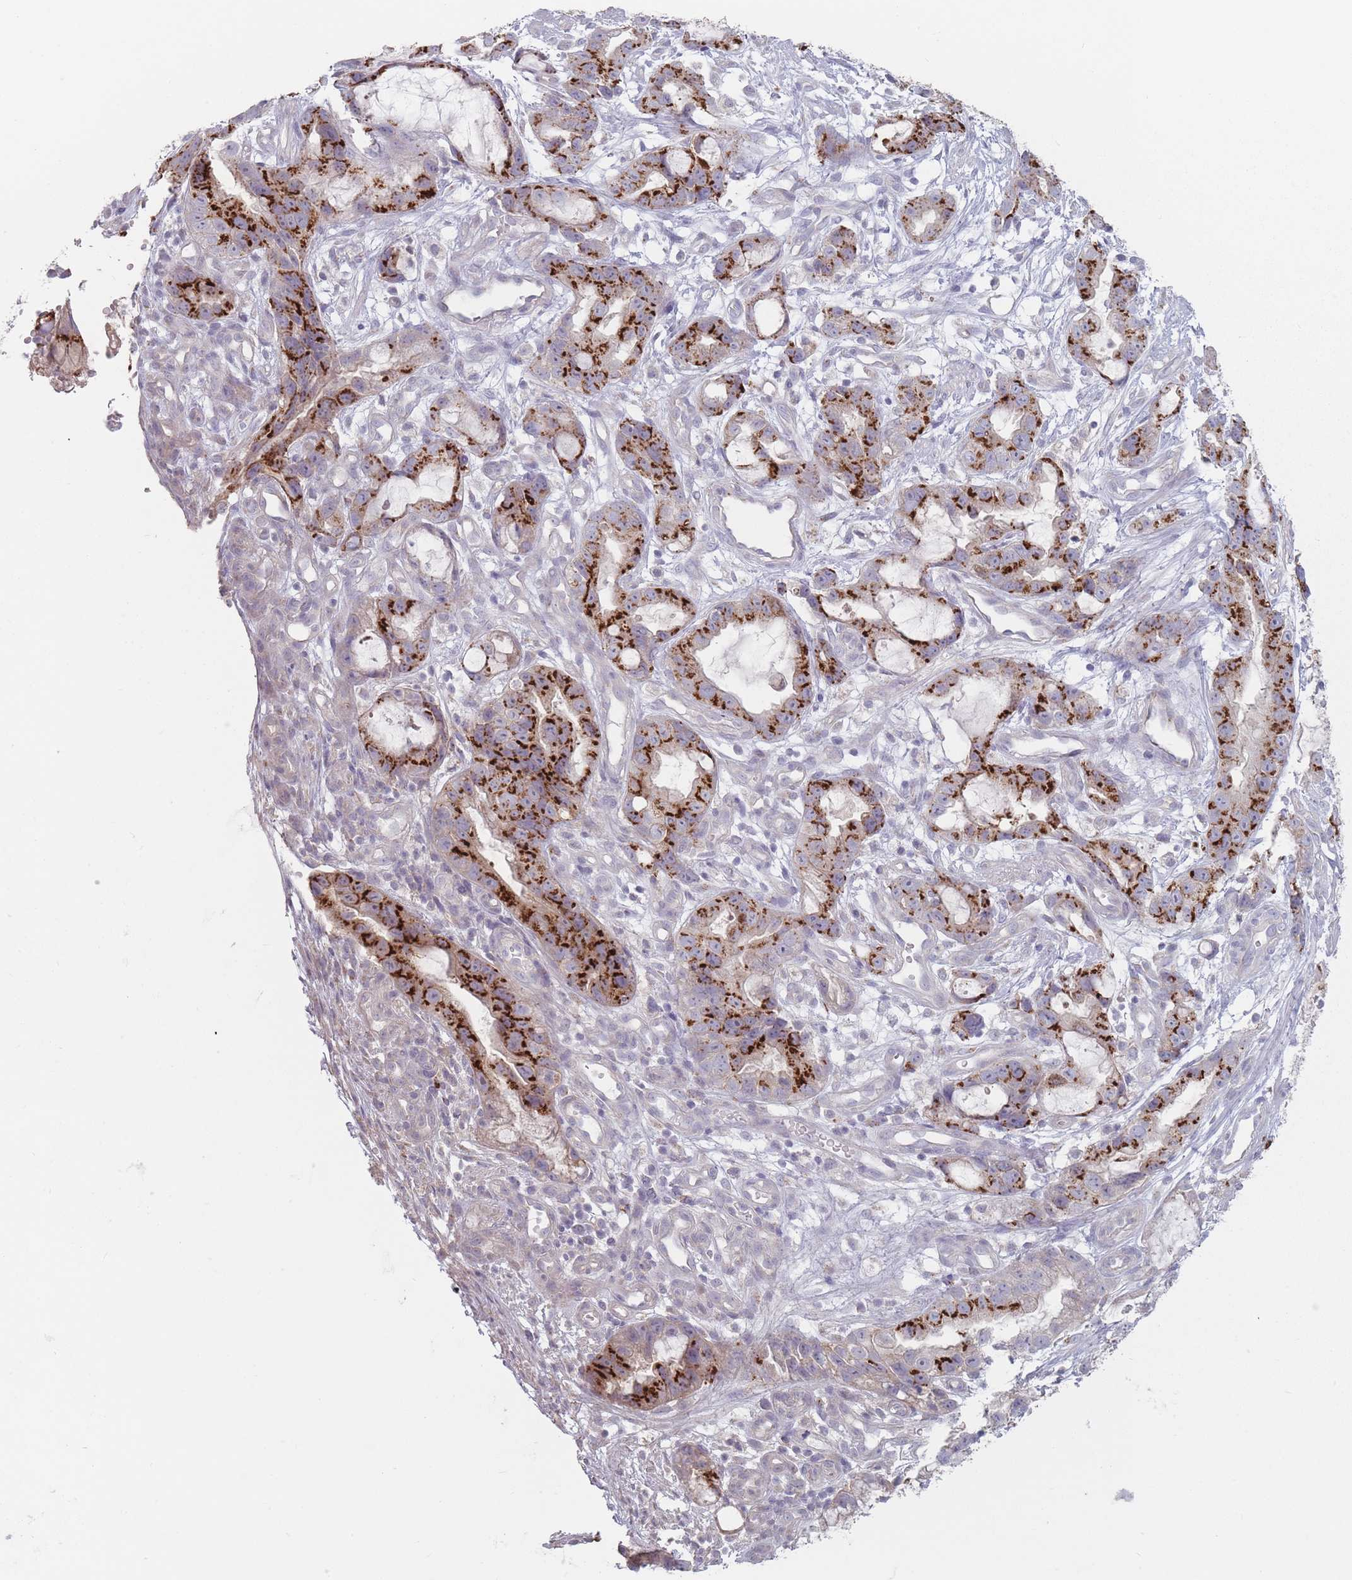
{"staining": {"intensity": "strong", "quantity": "25%-75%", "location": "cytoplasmic/membranous"}, "tissue": "stomach cancer", "cell_type": "Tumor cells", "image_type": "cancer", "snomed": [{"axis": "morphology", "description": "Adenocarcinoma, NOS"}, {"axis": "topography", "description": "Stomach"}], "caption": "Immunohistochemical staining of stomach cancer shows high levels of strong cytoplasmic/membranous expression in approximately 25%-75% of tumor cells. (DAB IHC, brown staining for protein, blue staining for nuclei).", "gene": "AKAIN1", "patient": {"sex": "male", "age": 55}}